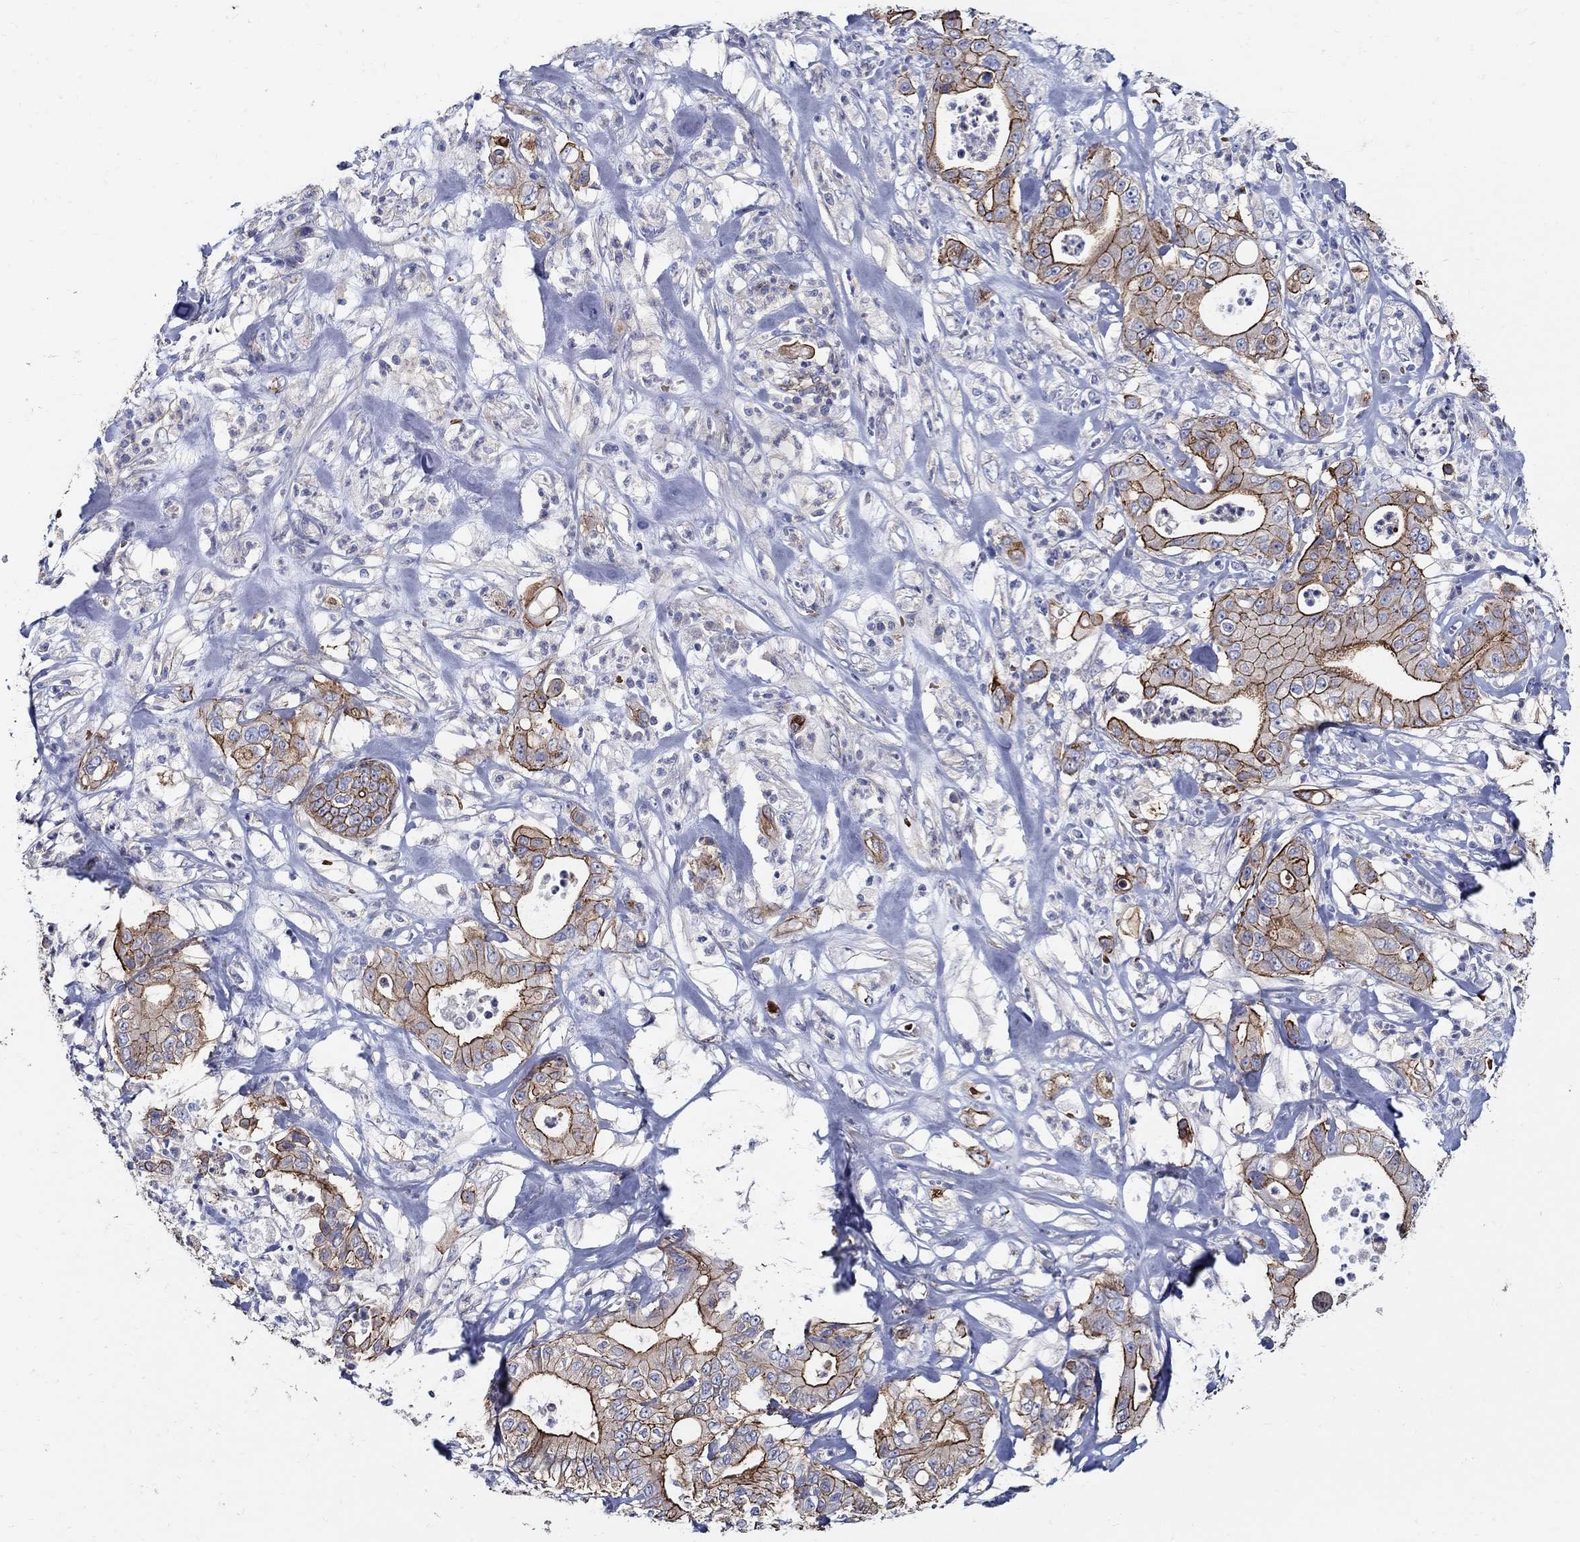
{"staining": {"intensity": "strong", "quantity": ">75%", "location": "cytoplasmic/membranous"}, "tissue": "pancreatic cancer", "cell_type": "Tumor cells", "image_type": "cancer", "snomed": [{"axis": "morphology", "description": "Adenocarcinoma, NOS"}, {"axis": "topography", "description": "Pancreas"}], "caption": "Adenocarcinoma (pancreatic) stained with a brown dye displays strong cytoplasmic/membranous positive staining in about >75% of tumor cells.", "gene": "APBB3", "patient": {"sex": "male", "age": 71}}